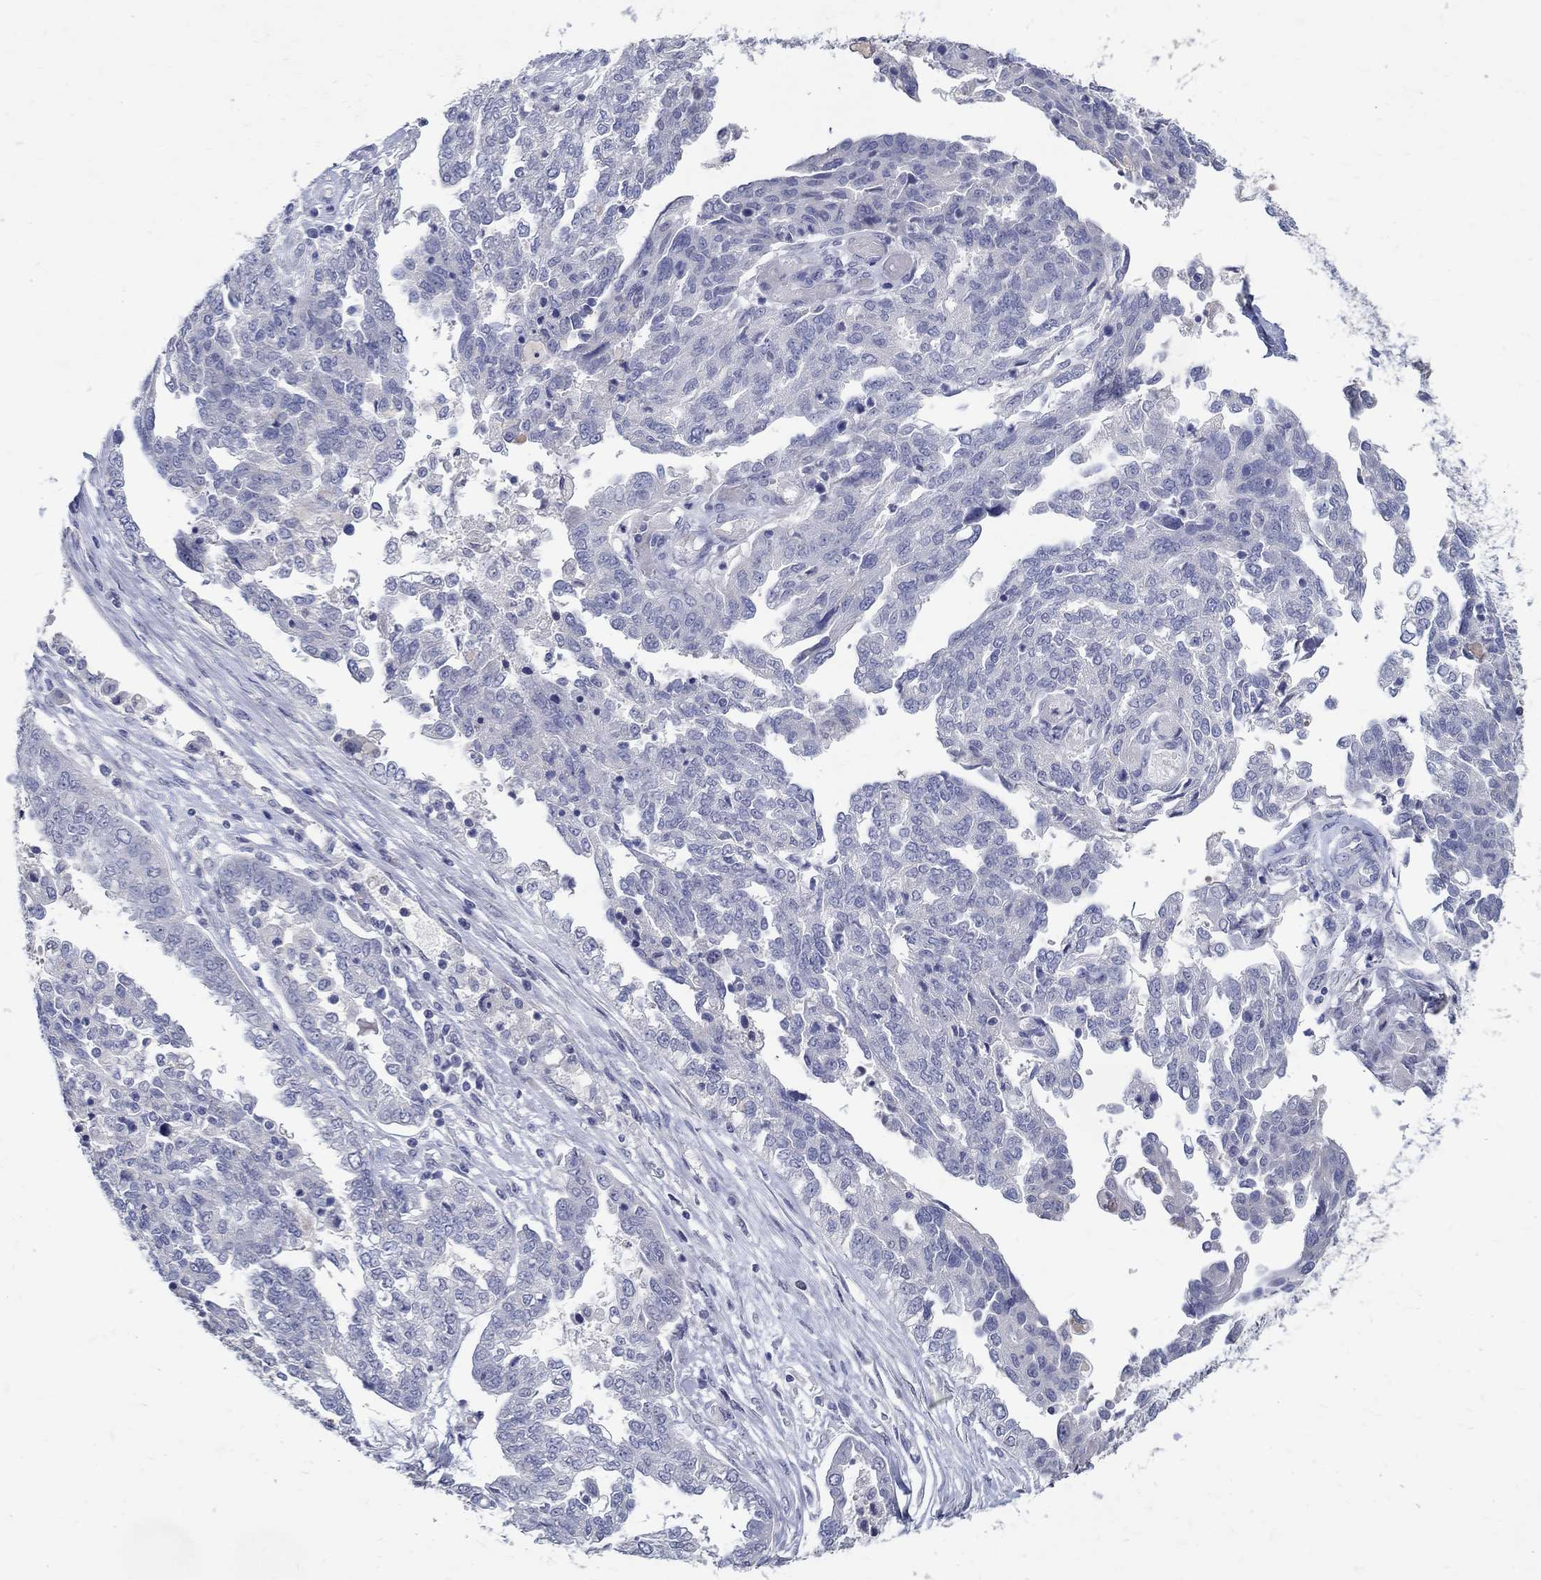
{"staining": {"intensity": "negative", "quantity": "none", "location": "none"}, "tissue": "ovarian cancer", "cell_type": "Tumor cells", "image_type": "cancer", "snomed": [{"axis": "morphology", "description": "Cystadenocarcinoma, serous, NOS"}, {"axis": "topography", "description": "Ovary"}], "caption": "Photomicrograph shows no significant protein positivity in tumor cells of ovarian cancer (serous cystadenocarcinoma).", "gene": "SOX2", "patient": {"sex": "female", "age": 67}}